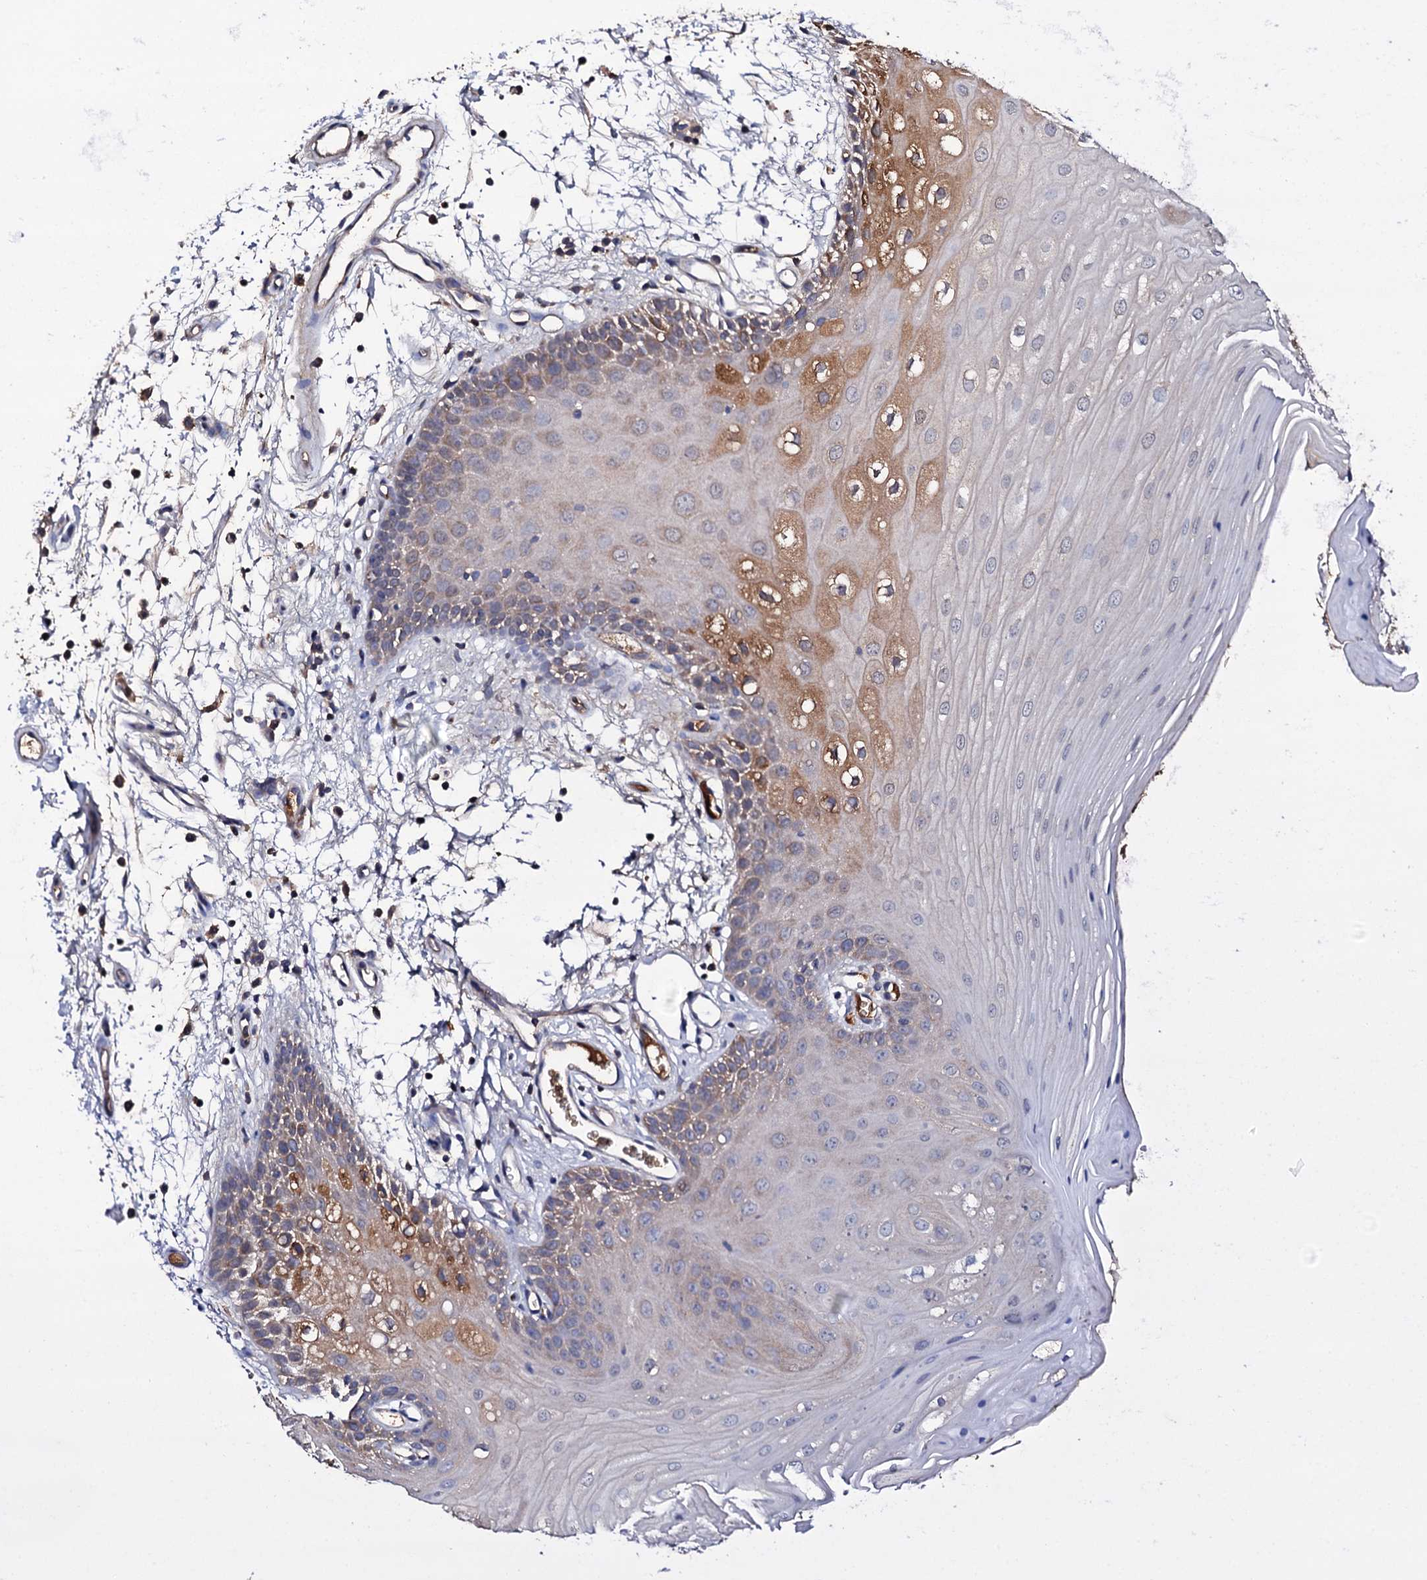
{"staining": {"intensity": "moderate", "quantity": "25%-75%", "location": "cytoplasmic/membranous"}, "tissue": "oral mucosa", "cell_type": "Squamous epithelial cells", "image_type": "normal", "snomed": [{"axis": "morphology", "description": "Normal tissue, NOS"}, {"axis": "topography", "description": "Oral tissue"}, {"axis": "topography", "description": "Tounge, NOS"}], "caption": "Moderate cytoplasmic/membranous protein staining is present in approximately 25%-75% of squamous epithelial cells in oral mucosa. The staining was performed using DAB to visualize the protein expression in brown, while the nuclei were stained in blue with hematoxylin (Magnification: 20x).", "gene": "TCAF2C", "patient": {"sex": "female", "age": 73}}